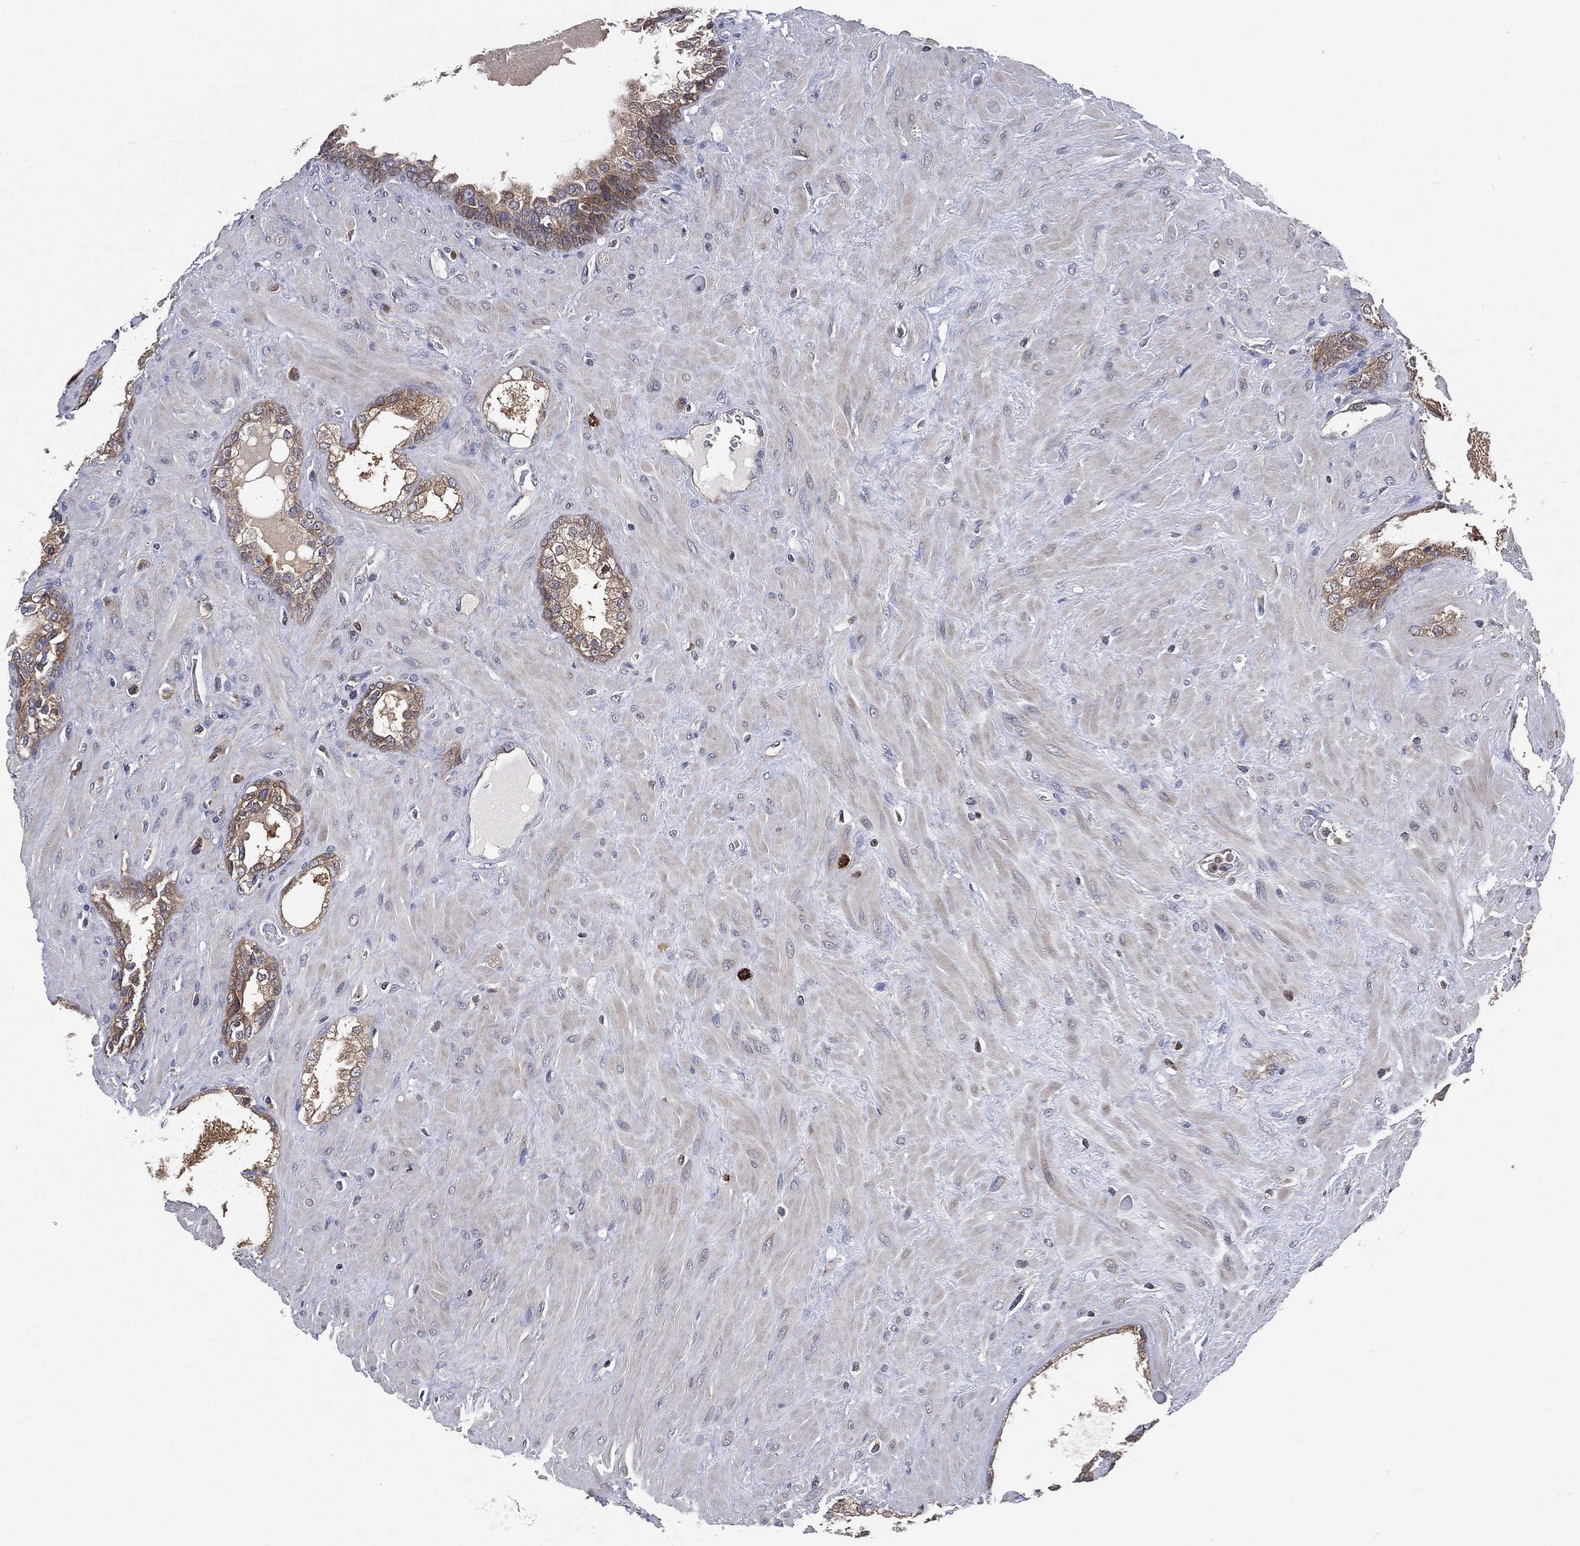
{"staining": {"intensity": "moderate", "quantity": ">75%", "location": "cytoplasmic/membranous"}, "tissue": "prostate", "cell_type": "Glandular cells", "image_type": "normal", "snomed": [{"axis": "morphology", "description": "Normal tissue, NOS"}, {"axis": "topography", "description": "Prostate"}], "caption": "Moderate cytoplasmic/membranous positivity is seen in approximately >75% of glandular cells in unremarkable prostate.", "gene": "SMPD3", "patient": {"sex": "male", "age": 63}}